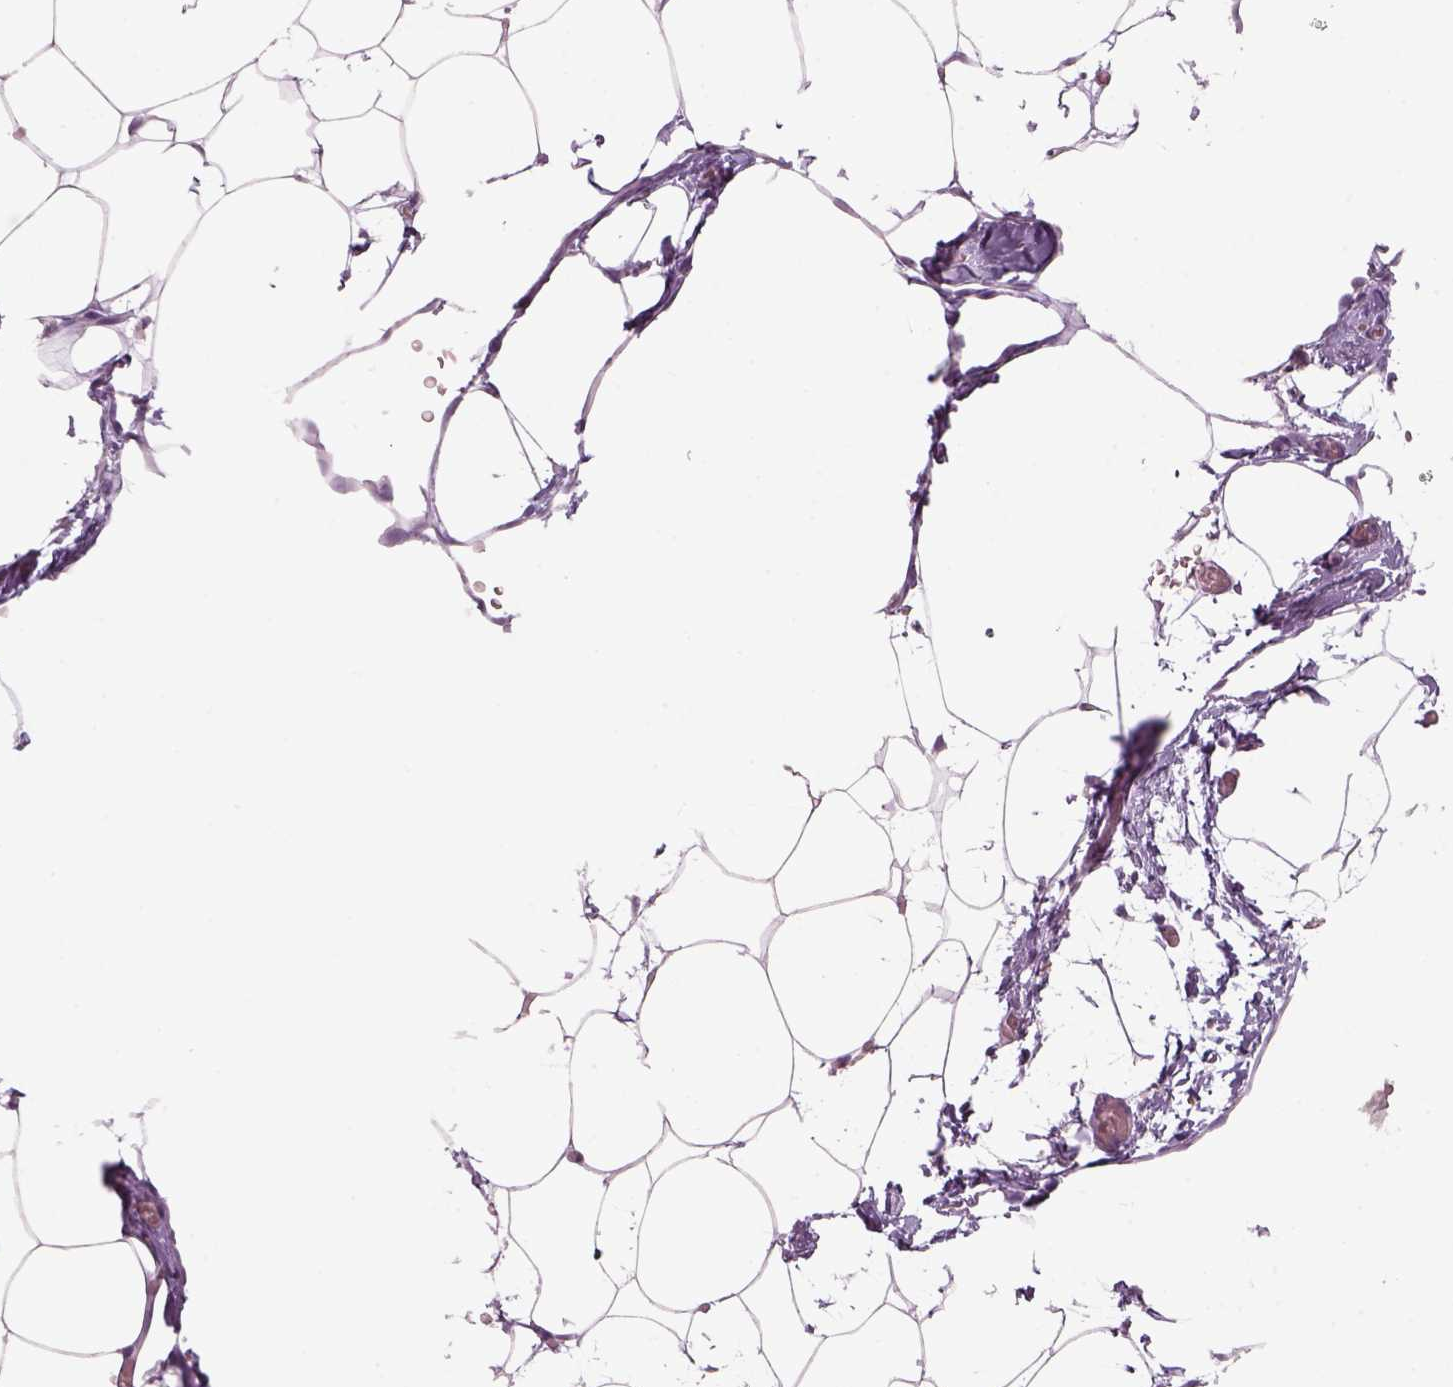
{"staining": {"intensity": "negative", "quantity": "none", "location": "none"}, "tissue": "adipose tissue", "cell_type": "Adipocytes", "image_type": "normal", "snomed": [{"axis": "morphology", "description": "Normal tissue, NOS"}, {"axis": "topography", "description": "Adipose tissue"}], "caption": "The micrograph displays no significant staining in adipocytes of adipose tissue. (Stains: DAB immunohistochemistry with hematoxylin counter stain, Microscopy: brightfield microscopy at high magnification).", "gene": "SLC6A2", "patient": {"sex": "male", "age": 57}}